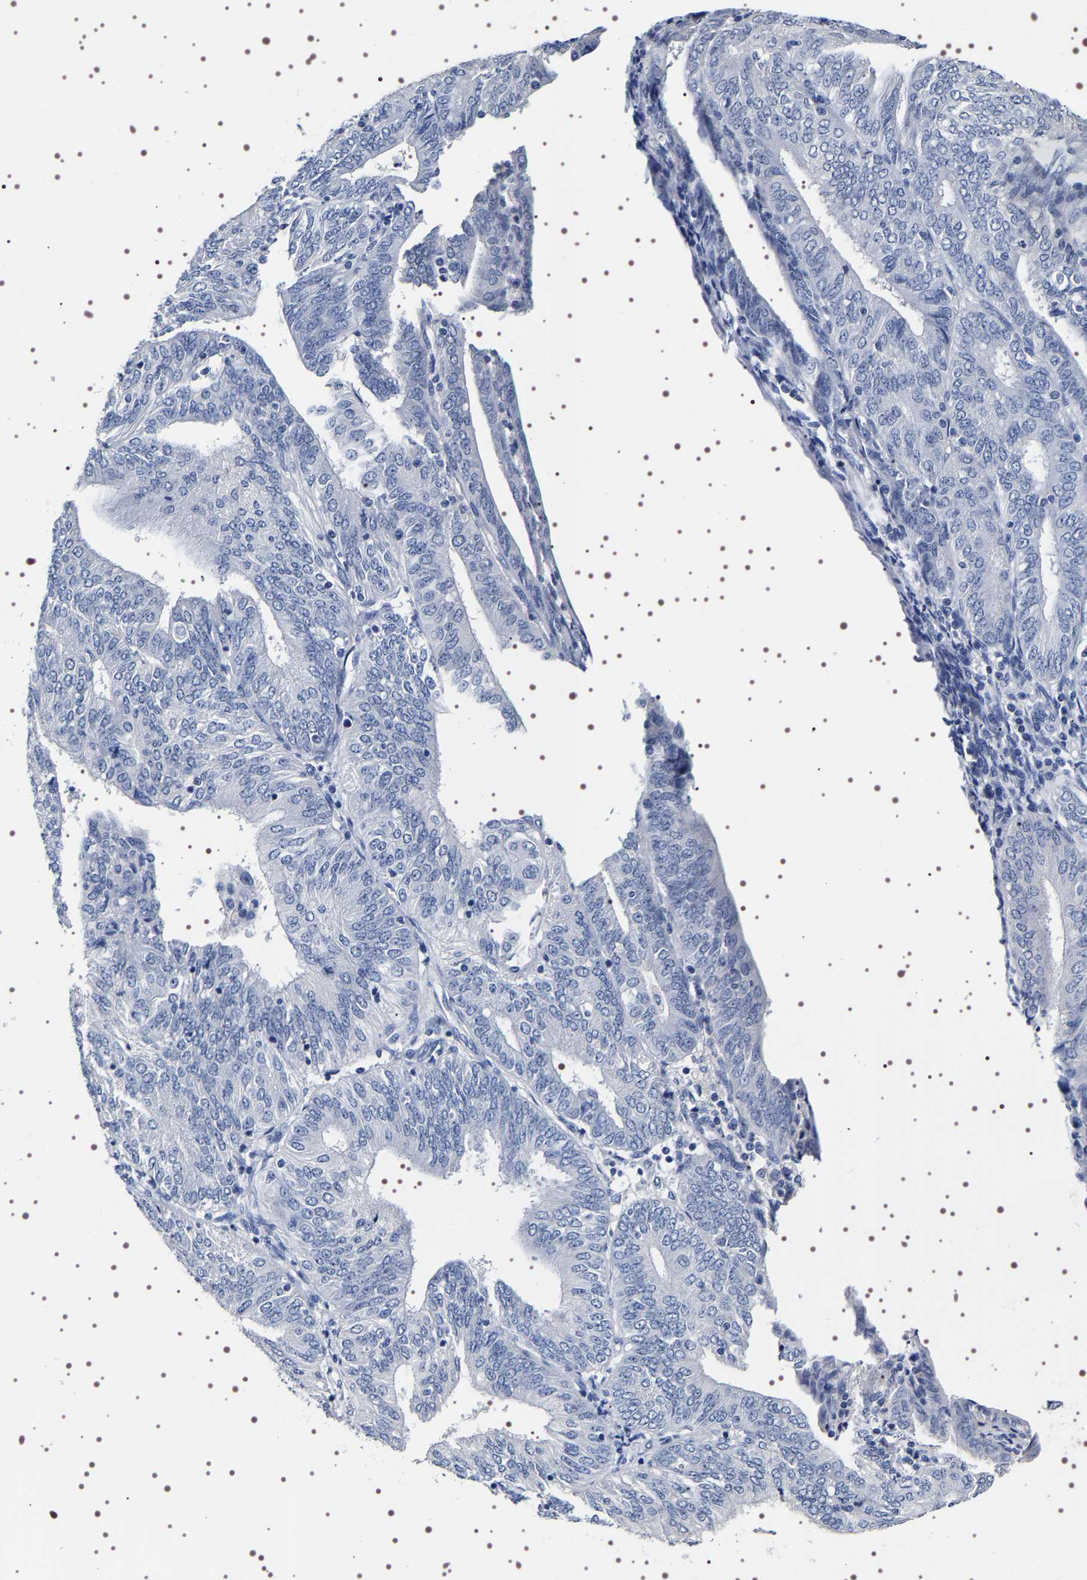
{"staining": {"intensity": "negative", "quantity": "none", "location": "none"}, "tissue": "endometrial cancer", "cell_type": "Tumor cells", "image_type": "cancer", "snomed": [{"axis": "morphology", "description": "Adenocarcinoma, NOS"}, {"axis": "topography", "description": "Endometrium"}], "caption": "Tumor cells are negative for protein expression in human adenocarcinoma (endometrial).", "gene": "UBQLN3", "patient": {"sex": "female", "age": 58}}